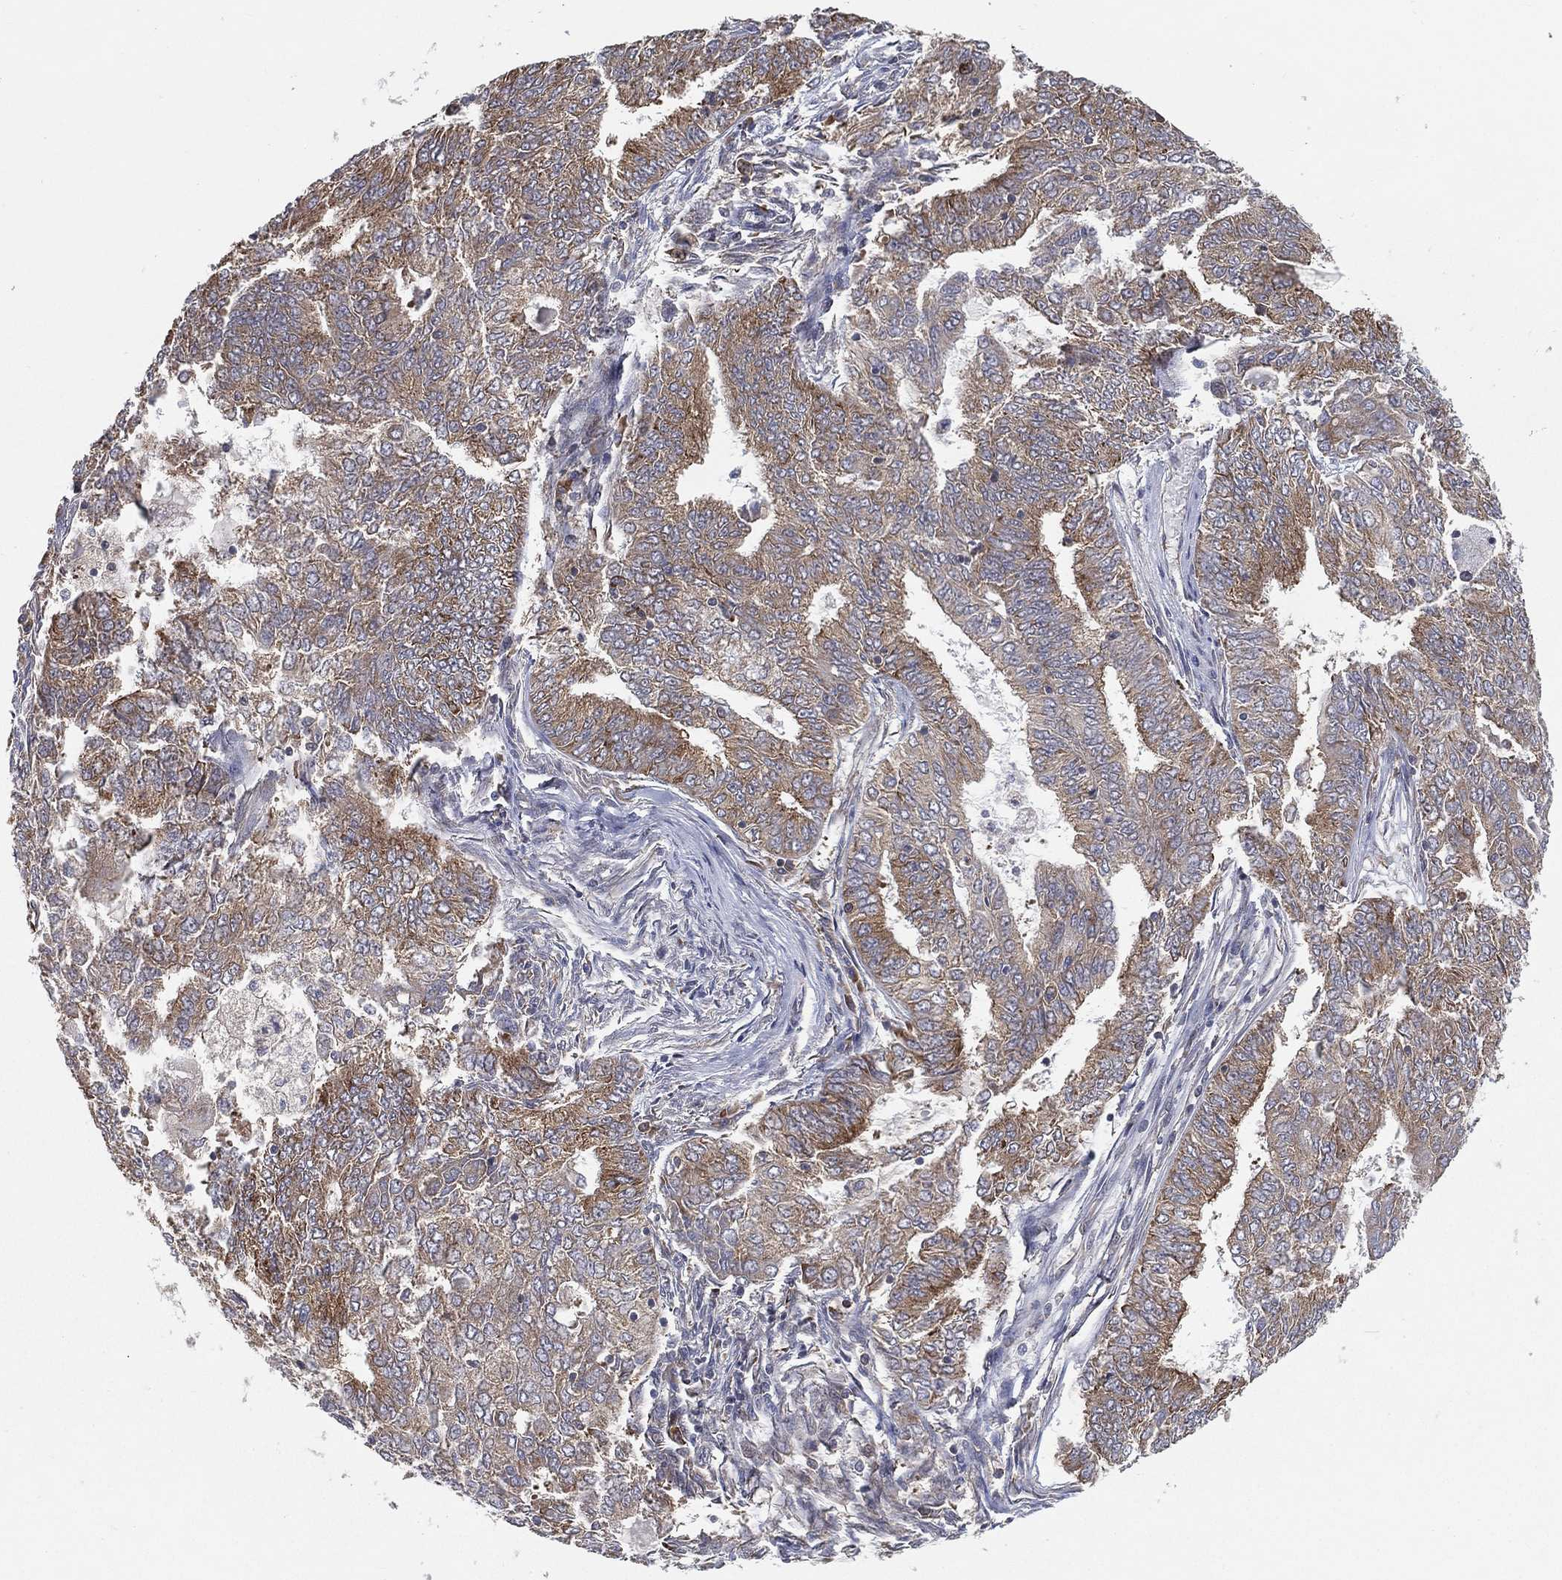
{"staining": {"intensity": "moderate", "quantity": "<25%", "location": "cytoplasmic/membranous"}, "tissue": "endometrial cancer", "cell_type": "Tumor cells", "image_type": "cancer", "snomed": [{"axis": "morphology", "description": "Adenocarcinoma, NOS"}, {"axis": "topography", "description": "Endometrium"}], "caption": "Endometrial cancer (adenocarcinoma) was stained to show a protein in brown. There is low levels of moderate cytoplasmic/membranous positivity in about <25% of tumor cells.", "gene": "TMTC4", "patient": {"sex": "female", "age": 62}}